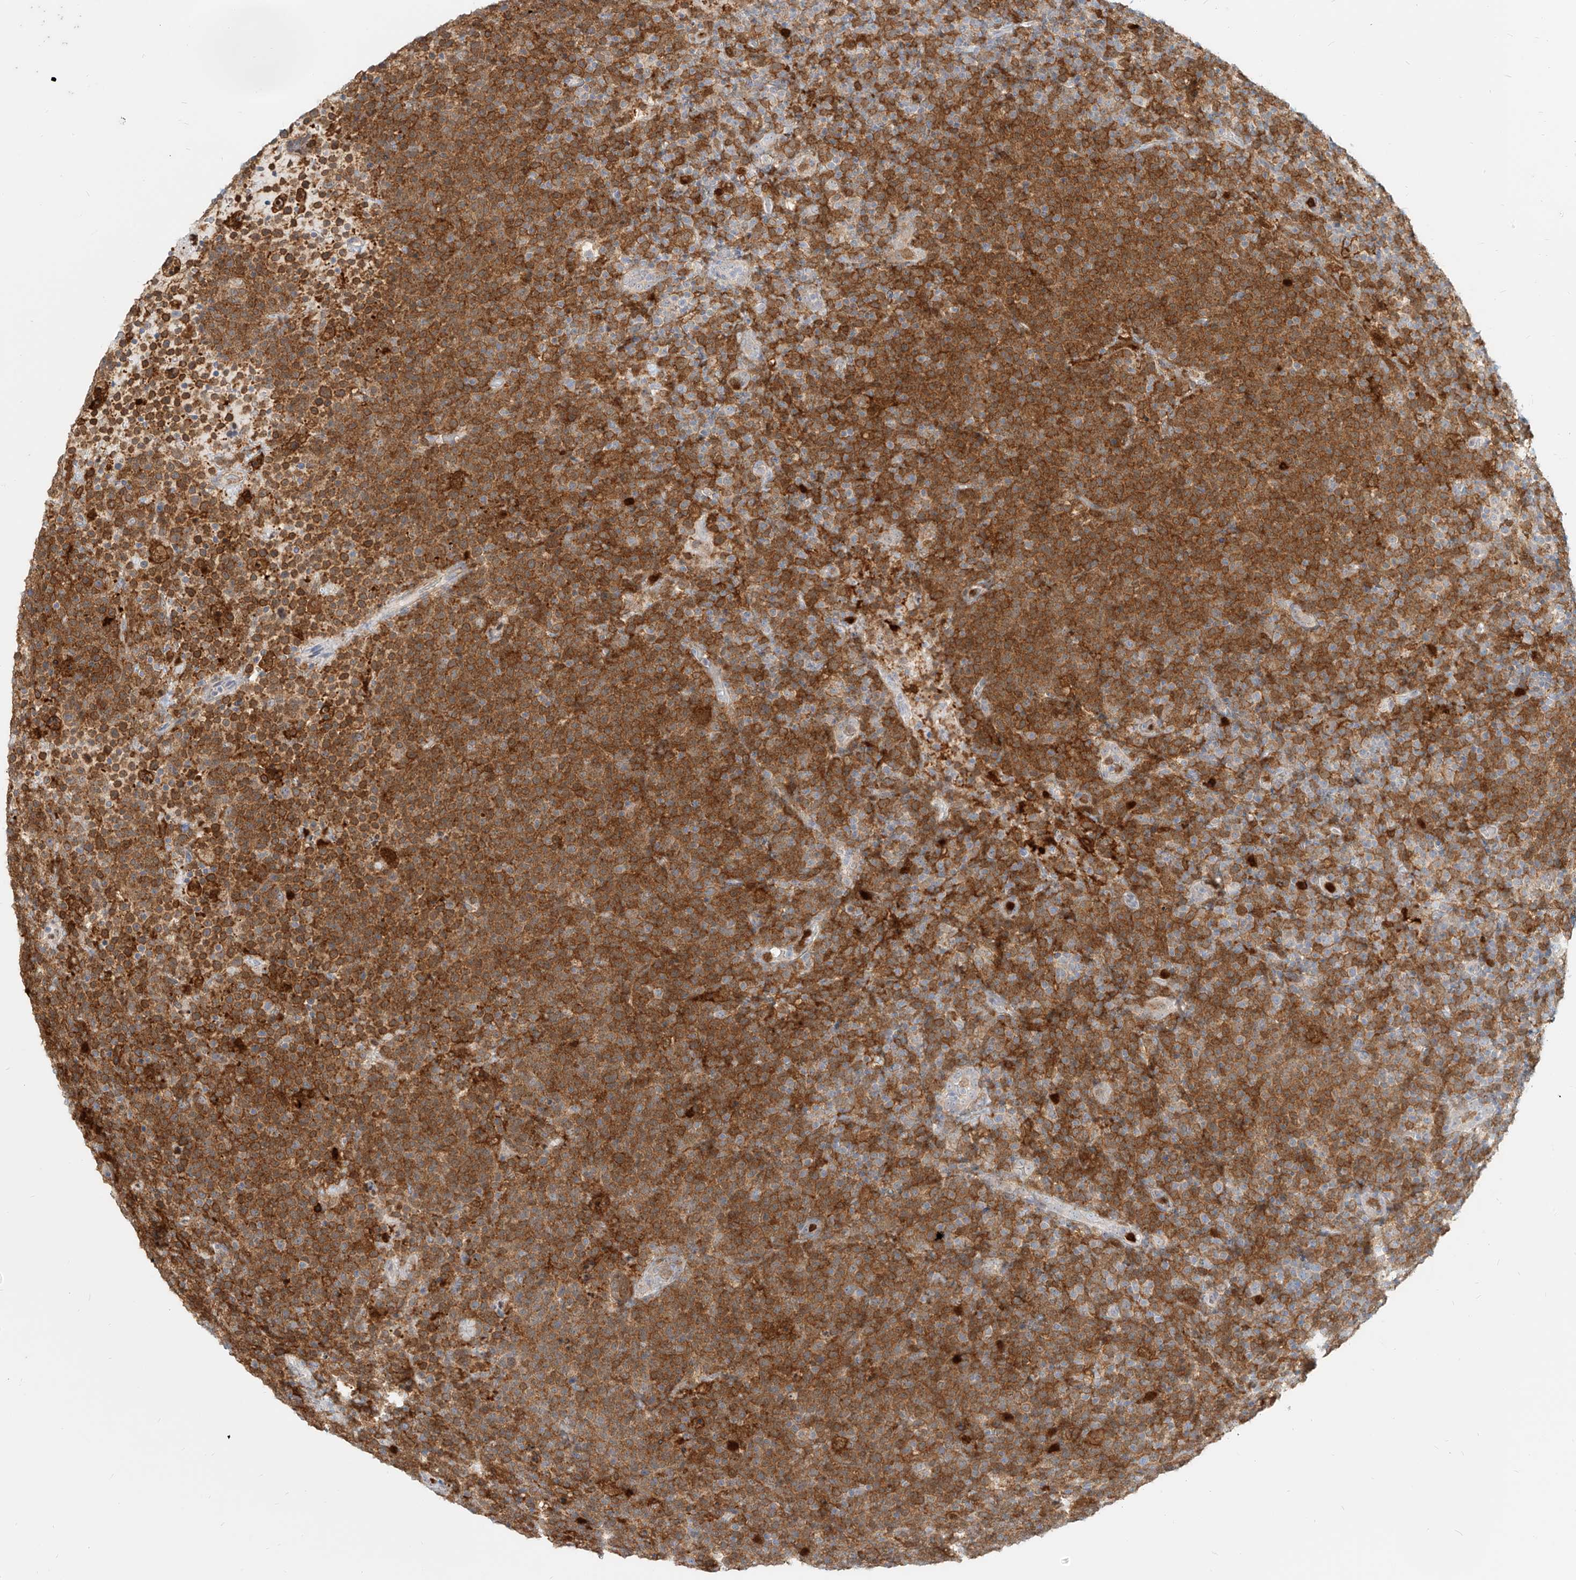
{"staining": {"intensity": "strong", "quantity": ">75%", "location": "cytoplasmic/membranous"}, "tissue": "lymphoma", "cell_type": "Tumor cells", "image_type": "cancer", "snomed": [{"axis": "morphology", "description": "Malignant lymphoma, non-Hodgkin's type, High grade"}, {"axis": "topography", "description": "Lymph node"}], "caption": "Protein expression by IHC exhibits strong cytoplasmic/membranous staining in approximately >75% of tumor cells in lymphoma.", "gene": "PGD", "patient": {"sex": "male", "age": 61}}